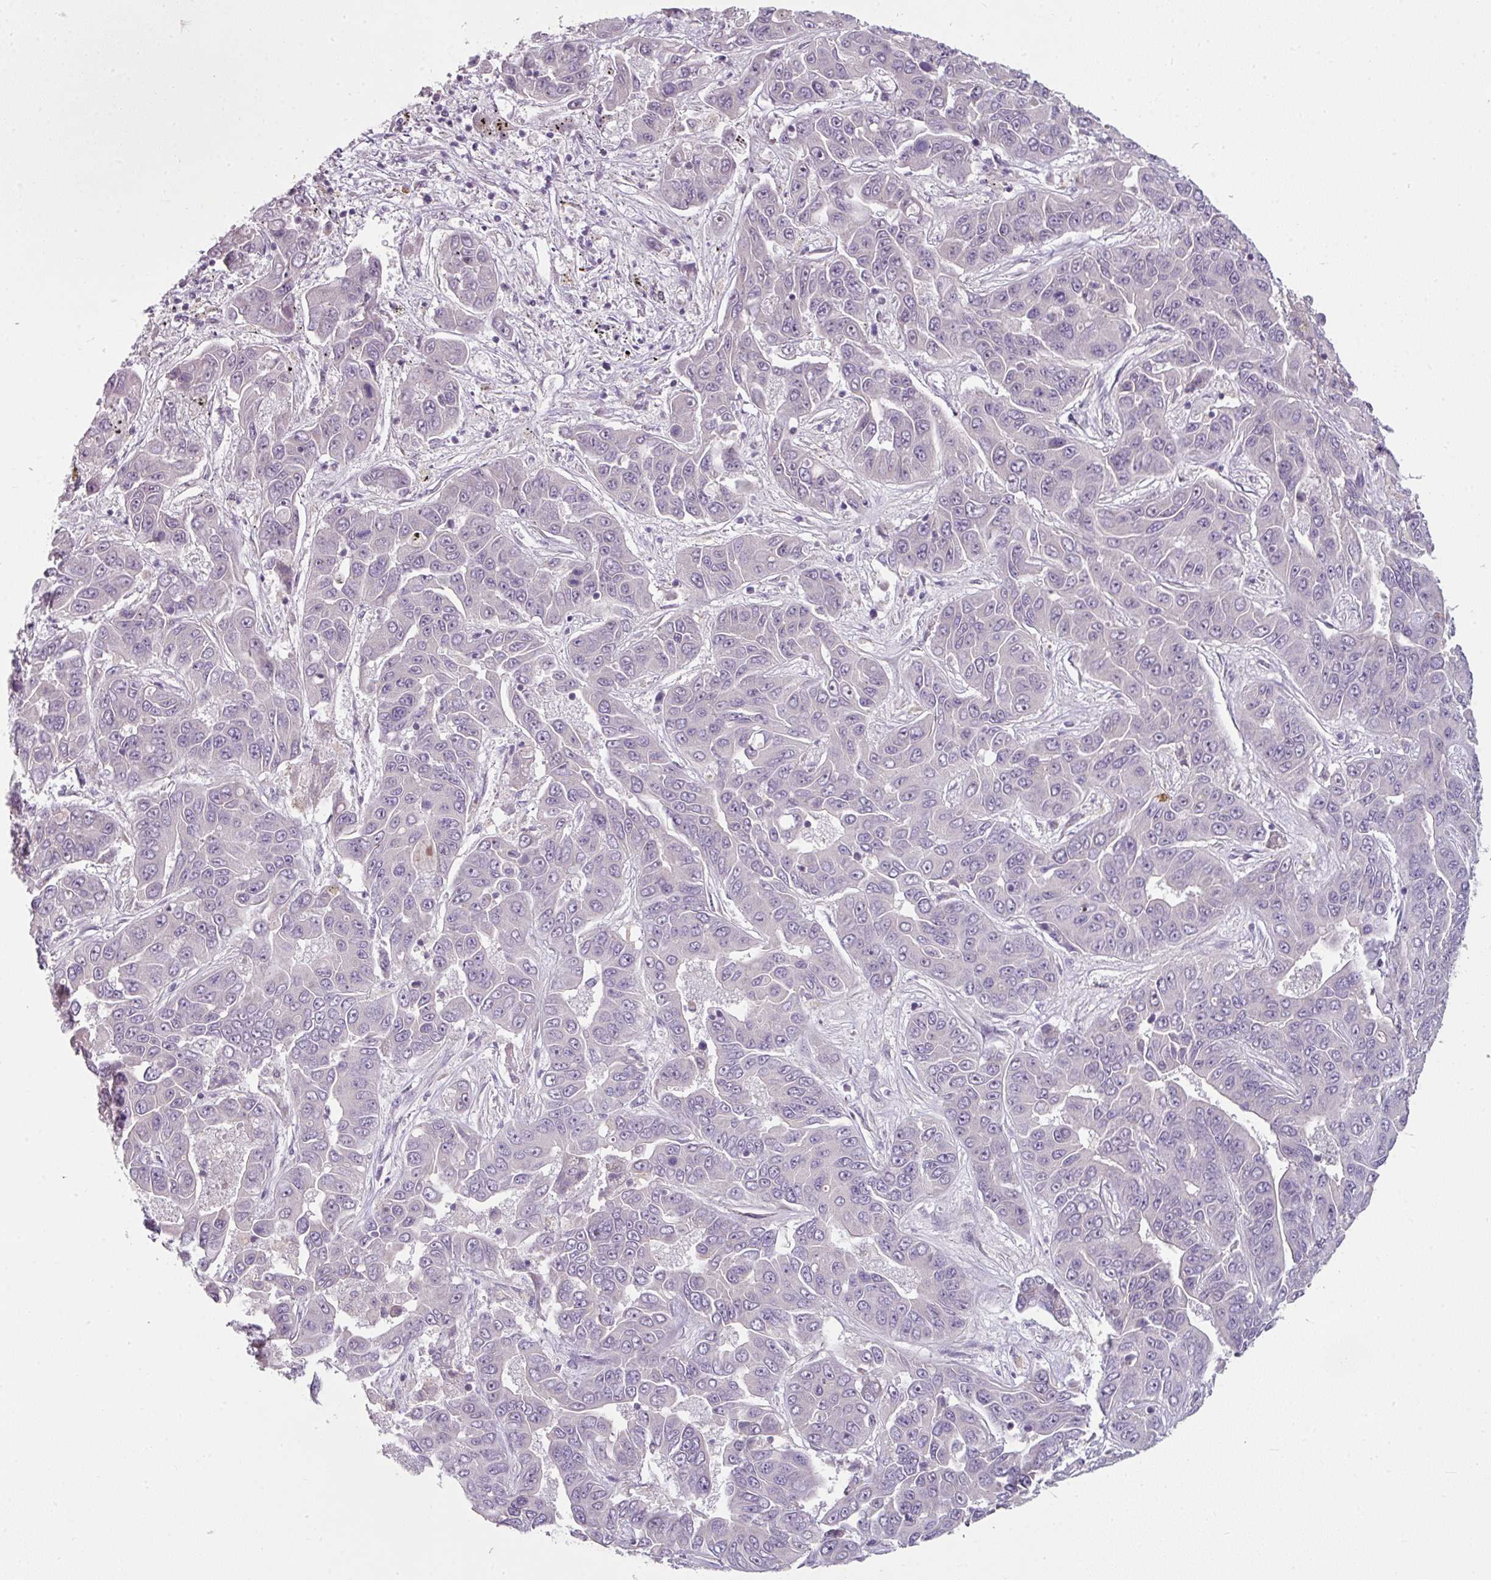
{"staining": {"intensity": "negative", "quantity": "none", "location": "none"}, "tissue": "liver cancer", "cell_type": "Tumor cells", "image_type": "cancer", "snomed": [{"axis": "morphology", "description": "Cholangiocarcinoma"}, {"axis": "topography", "description": "Liver"}], "caption": "Immunohistochemical staining of liver cholangiocarcinoma shows no significant expression in tumor cells.", "gene": "FHAD1", "patient": {"sex": "female", "age": 52}}